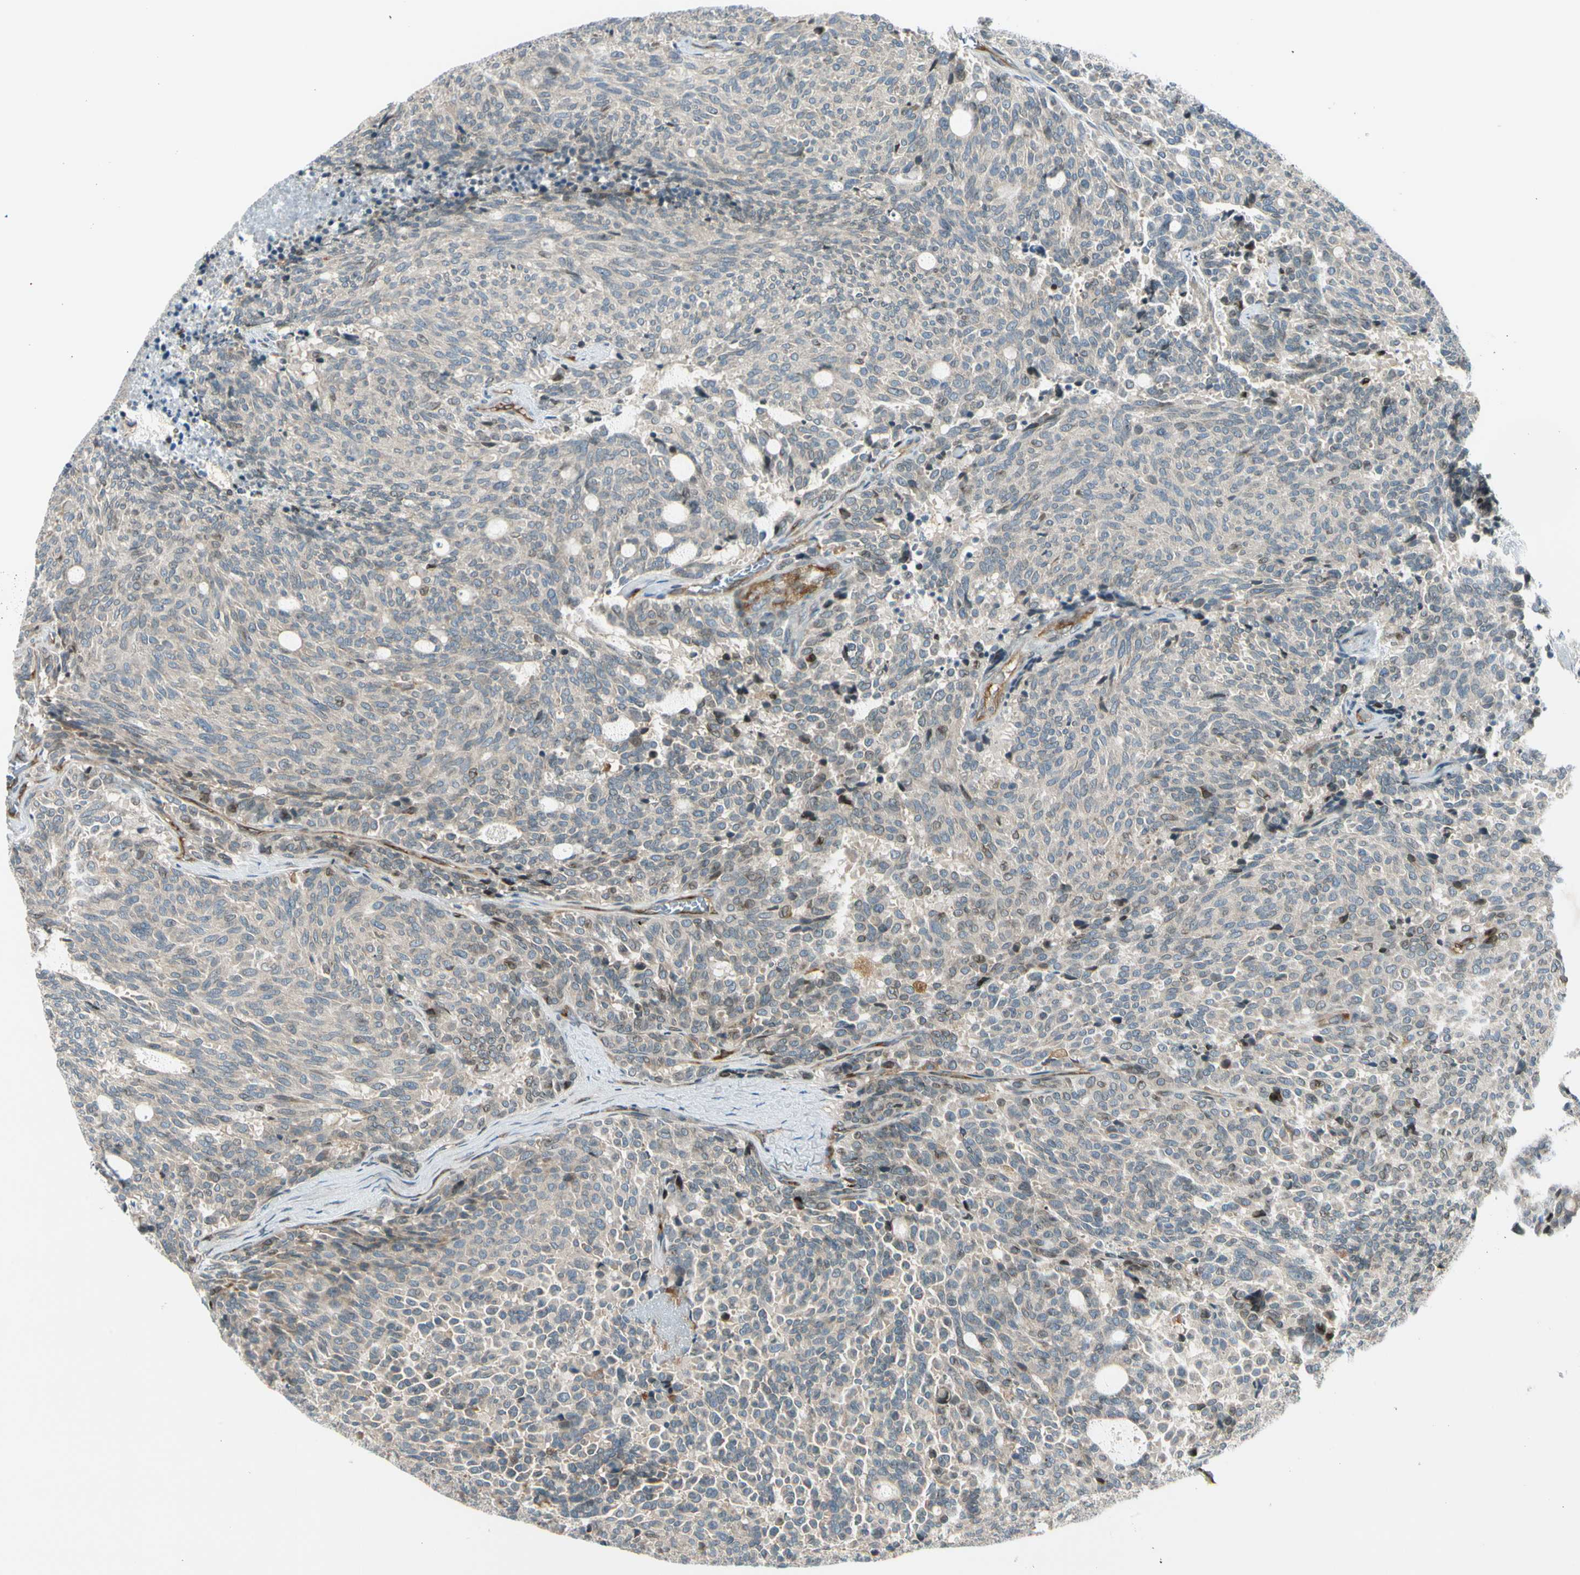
{"staining": {"intensity": "negative", "quantity": "none", "location": "none"}, "tissue": "carcinoid", "cell_type": "Tumor cells", "image_type": "cancer", "snomed": [{"axis": "morphology", "description": "Carcinoid, malignant, NOS"}, {"axis": "topography", "description": "Pancreas"}], "caption": "Carcinoid was stained to show a protein in brown. There is no significant staining in tumor cells.", "gene": "TRIO", "patient": {"sex": "female", "age": 54}}